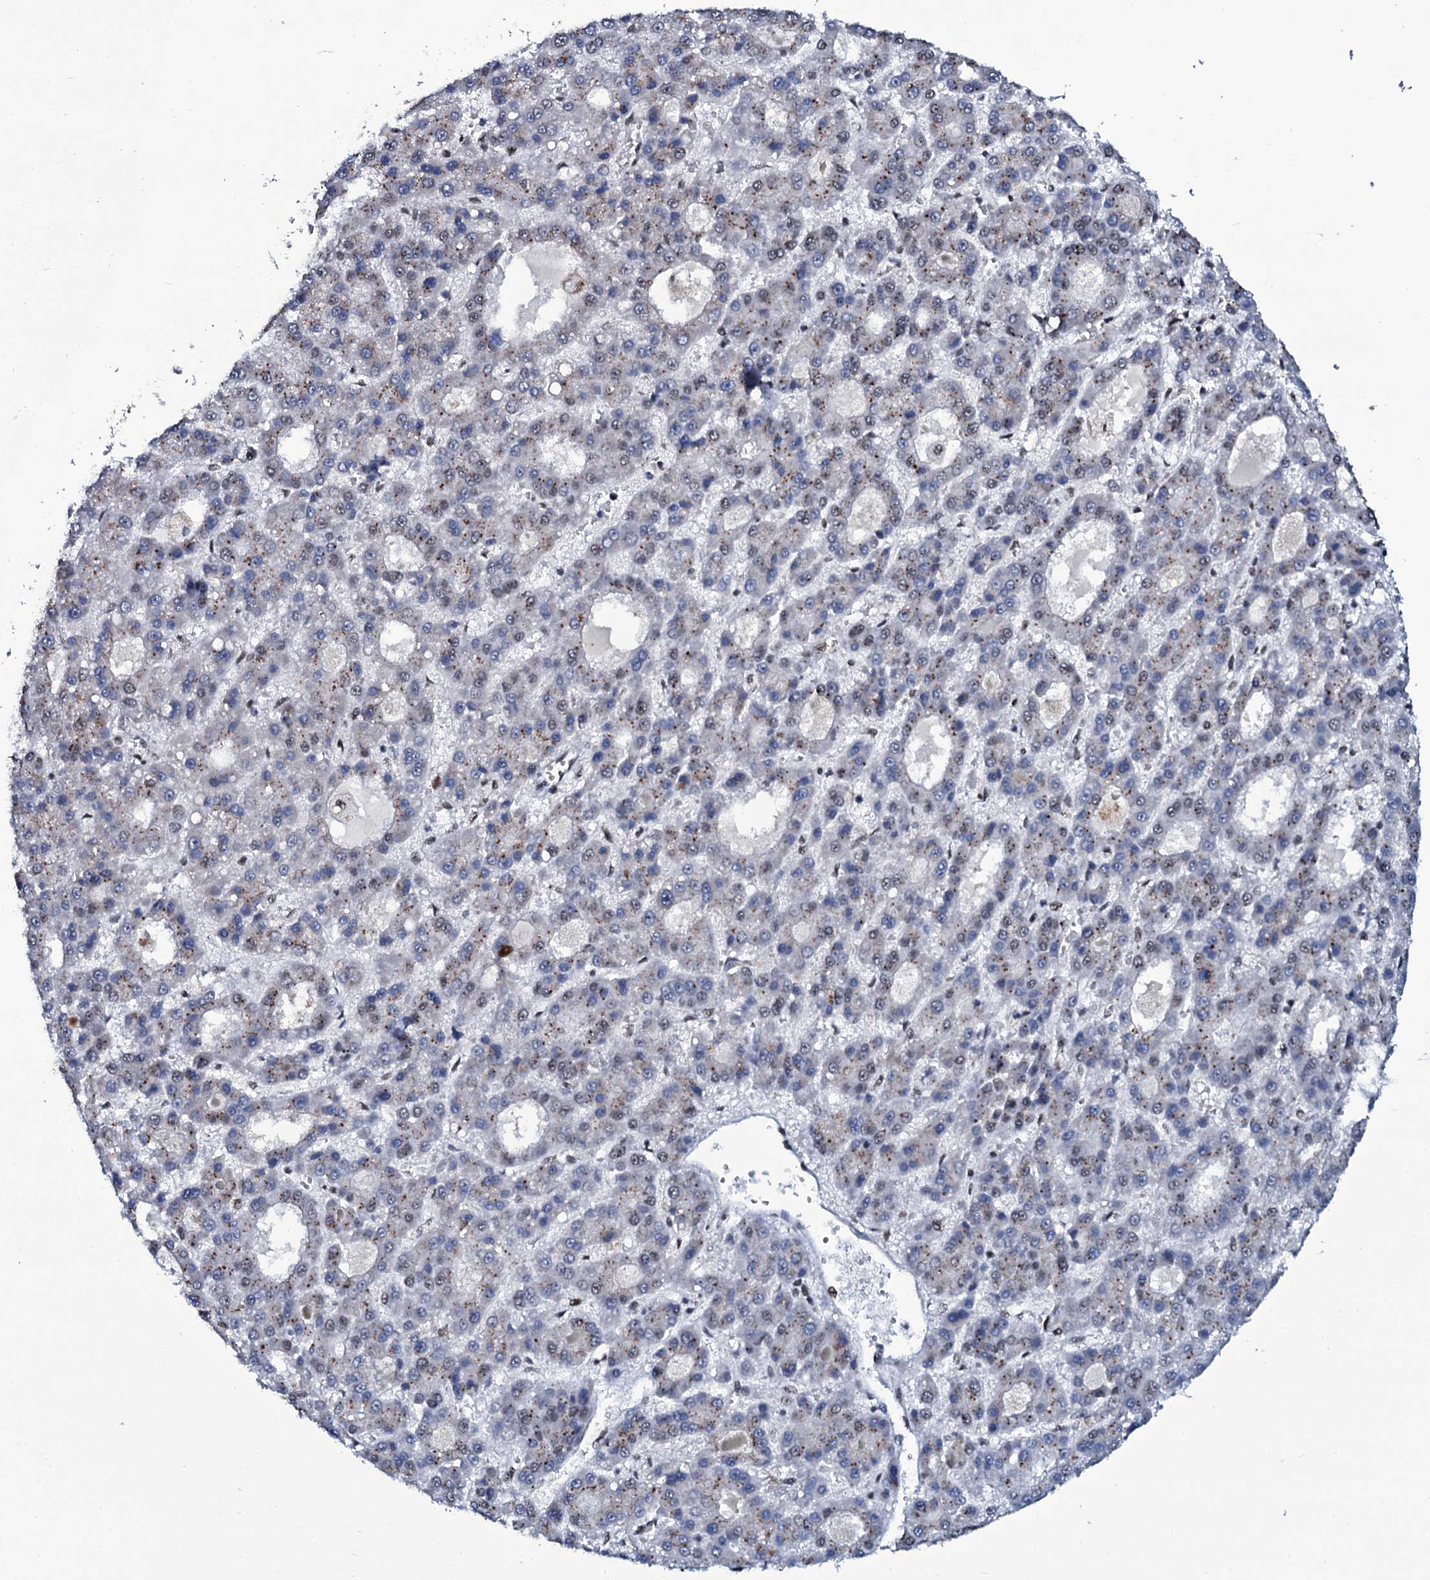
{"staining": {"intensity": "weak", "quantity": "<25%", "location": "cytoplasmic/membranous"}, "tissue": "liver cancer", "cell_type": "Tumor cells", "image_type": "cancer", "snomed": [{"axis": "morphology", "description": "Carcinoma, Hepatocellular, NOS"}, {"axis": "topography", "description": "Liver"}], "caption": "Liver hepatocellular carcinoma was stained to show a protein in brown. There is no significant expression in tumor cells.", "gene": "ZMIZ2", "patient": {"sex": "male", "age": 70}}